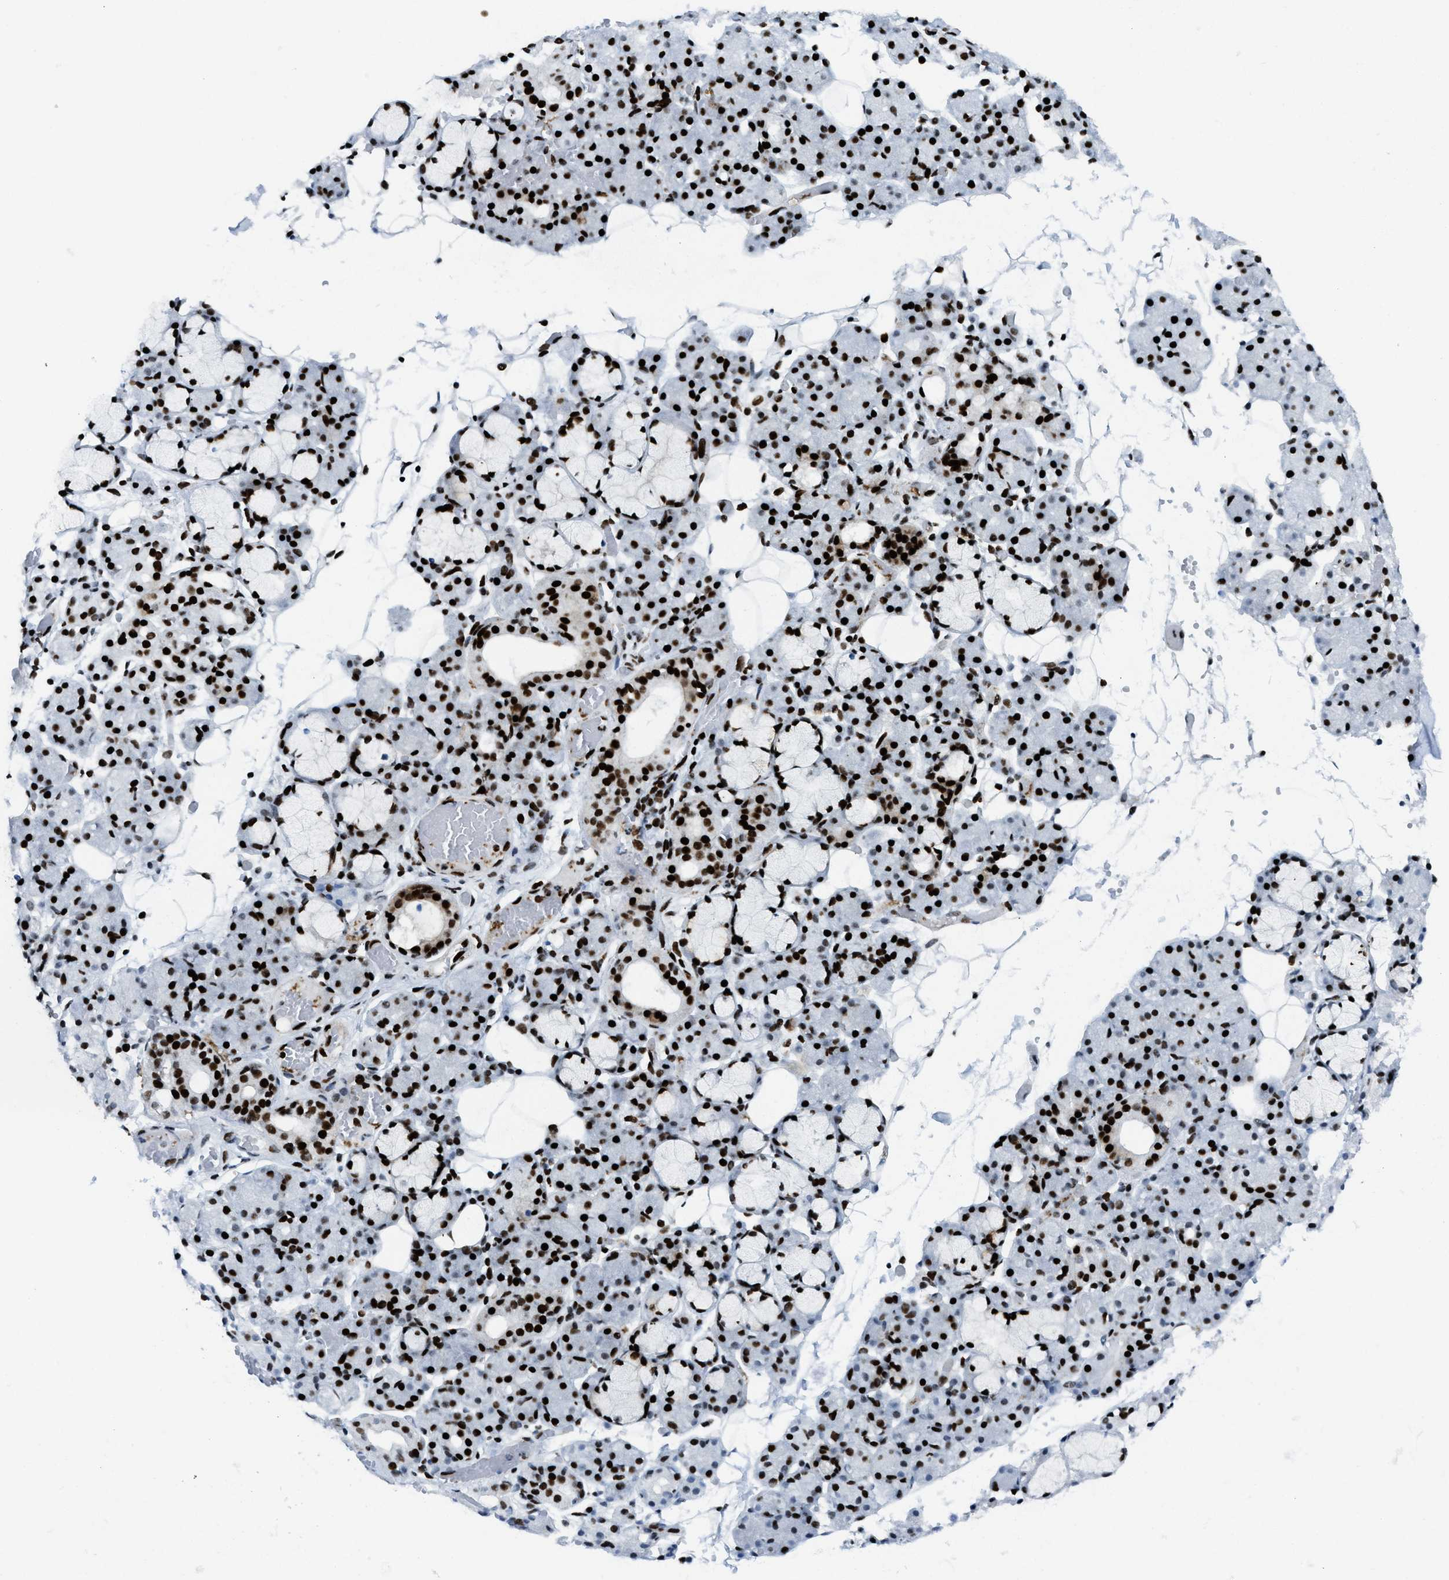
{"staining": {"intensity": "strong", "quantity": ">75%", "location": "nuclear"}, "tissue": "salivary gland", "cell_type": "Glandular cells", "image_type": "normal", "snomed": [{"axis": "morphology", "description": "Normal tissue, NOS"}, {"axis": "topography", "description": "Salivary gland"}], "caption": "Glandular cells show strong nuclear positivity in approximately >75% of cells in benign salivary gland.", "gene": "NONO", "patient": {"sex": "male", "age": 63}}